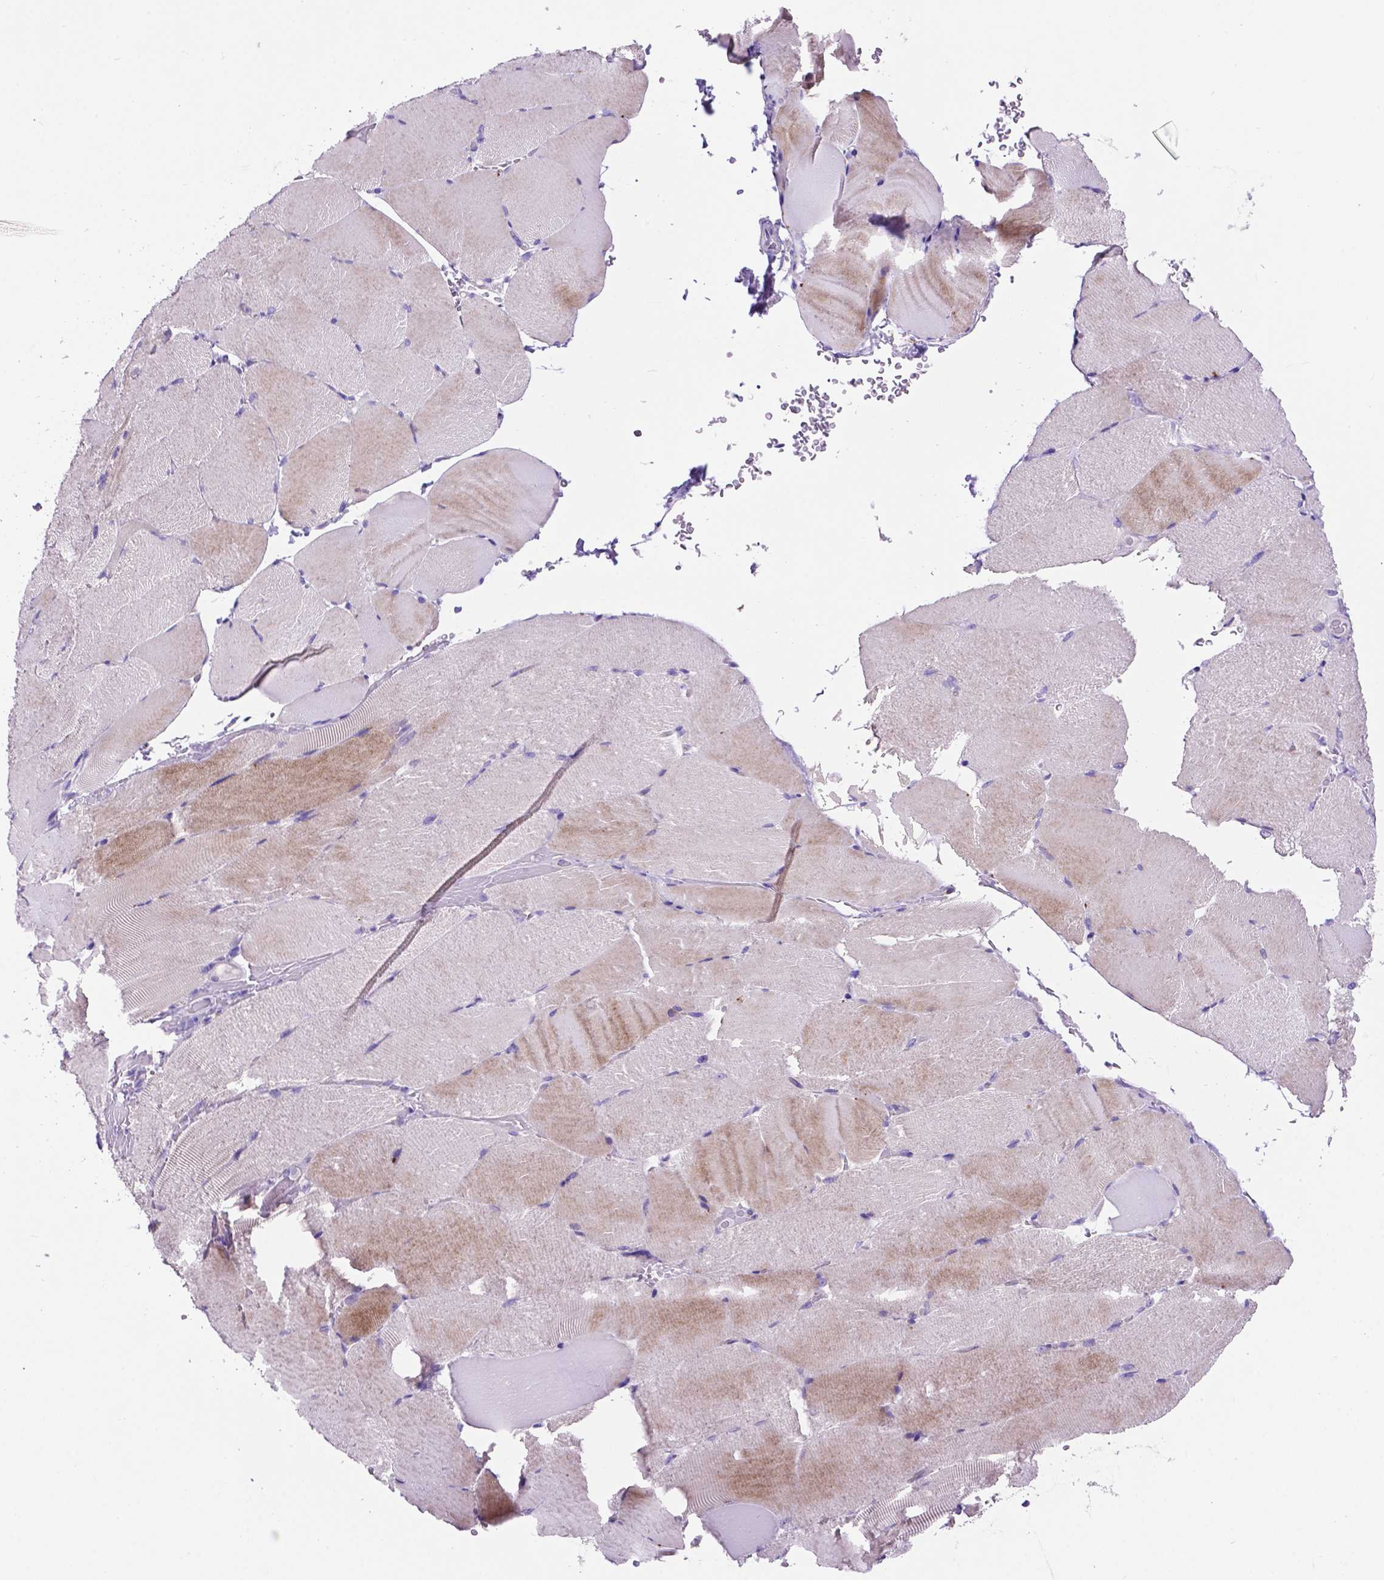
{"staining": {"intensity": "weak", "quantity": "25%-75%", "location": "cytoplasmic/membranous"}, "tissue": "skeletal muscle", "cell_type": "Myocytes", "image_type": "normal", "snomed": [{"axis": "morphology", "description": "Normal tissue, NOS"}, {"axis": "topography", "description": "Skeletal muscle"}], "caption": "Normal skeletal muscle demonstrates weak cytoplasmic/membranous expression in about 25%-75% of myocytes, visualized by immunohistochemistry.", "gene": "TMEM121B", "patient": {"sex": "female", "age": 37}}